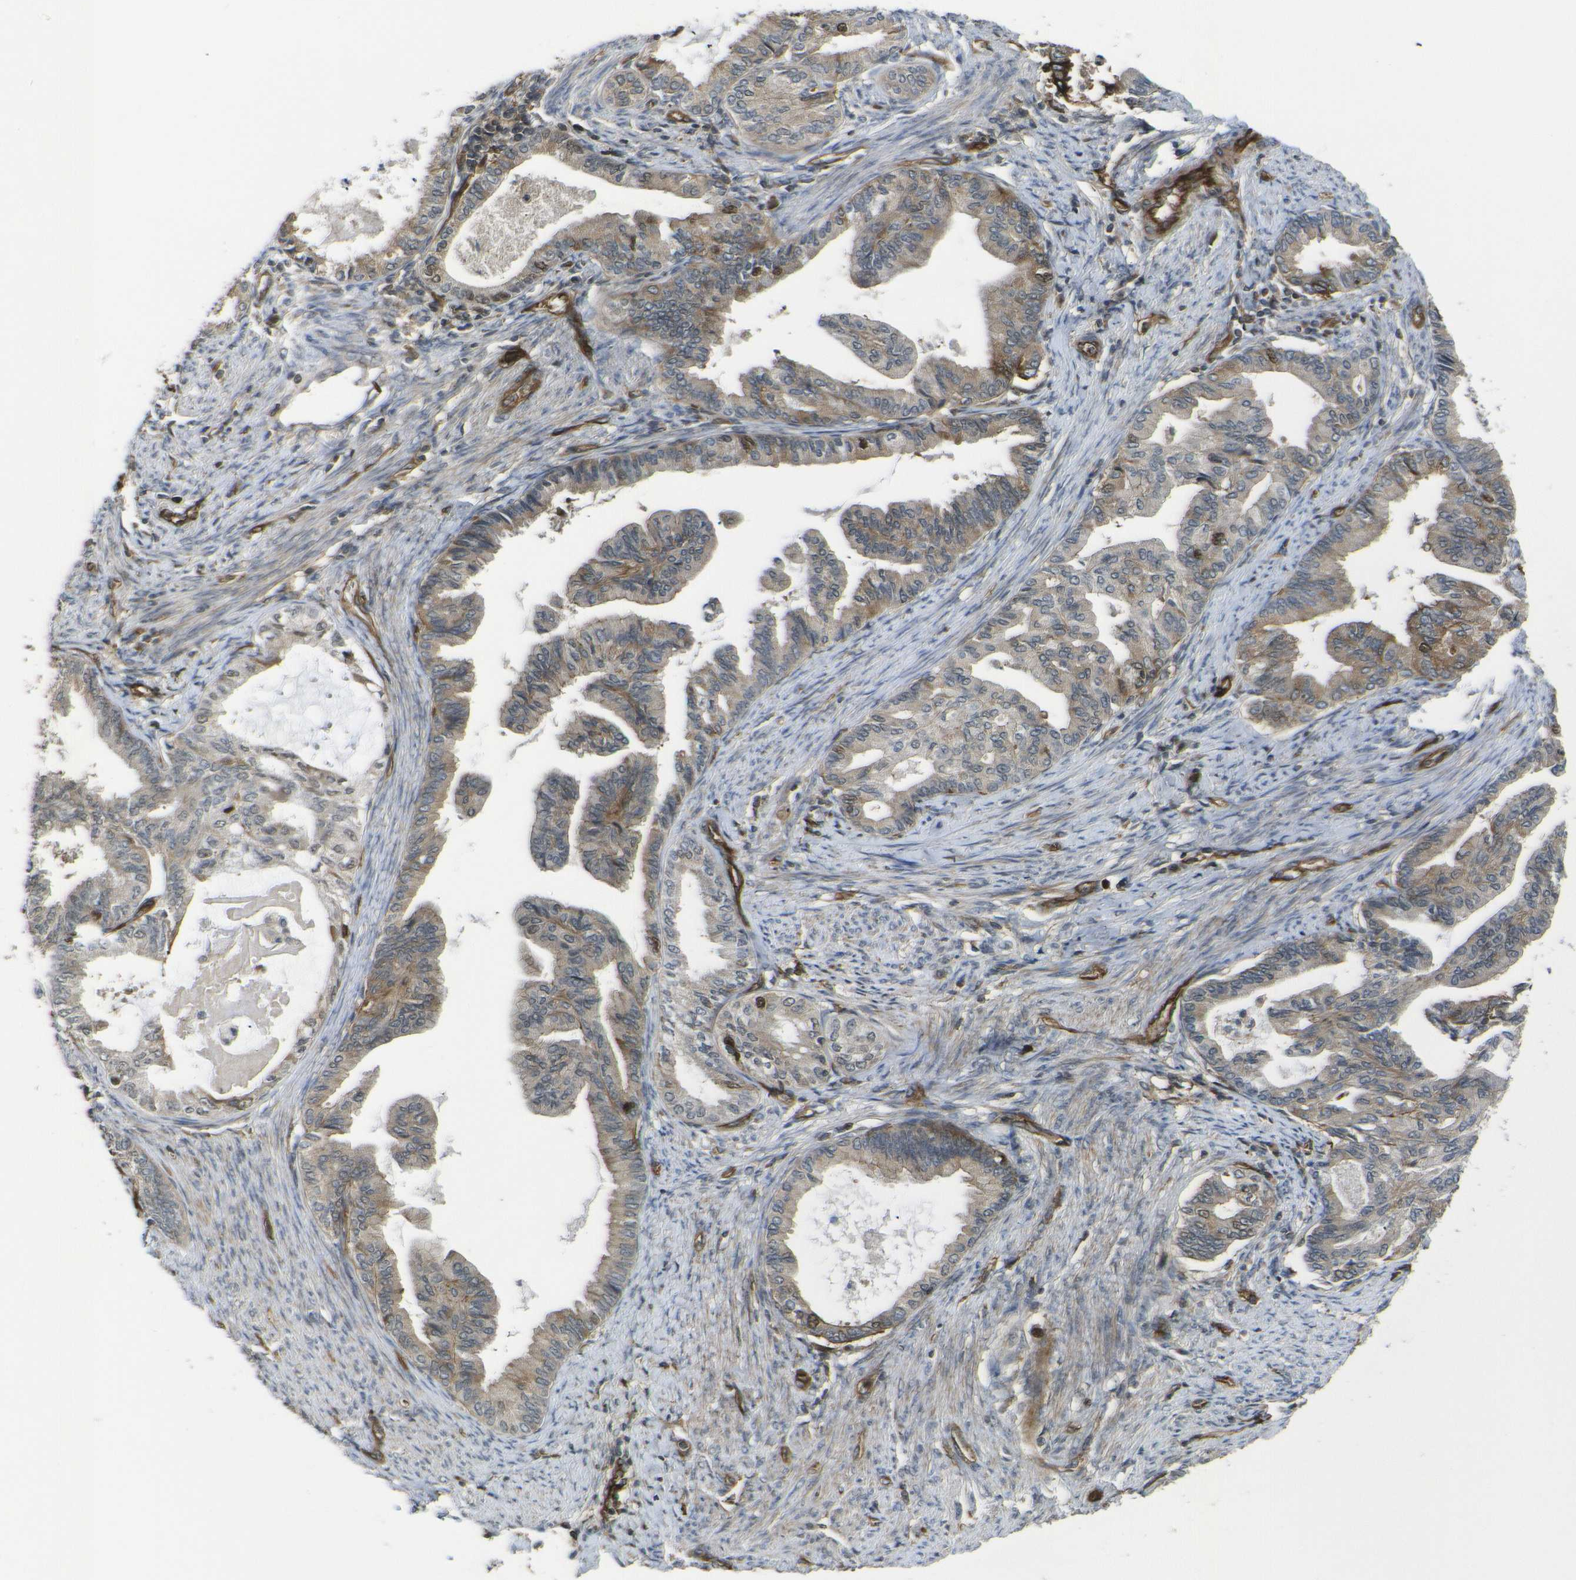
{"staining": {"intensity": "moderate", "quantity": ">75%", "location": "cytoplasmic/membranous,nuclear"}, "tissue": "endometrial cancer", "cell_type": "Tumor cells", "image_type": "cancer", "snomed": [{"axis": "morphology", "description": "Adenocarcinoma, NOS"}, {"axis": "topography", "description": "Endometrium"}], "caption": "Endometrial cancer stained with a protein marker exhibits moderate staining in tumor cells.", "gene": "ECE1", "patient": {"sex": "female", "age": 86}}